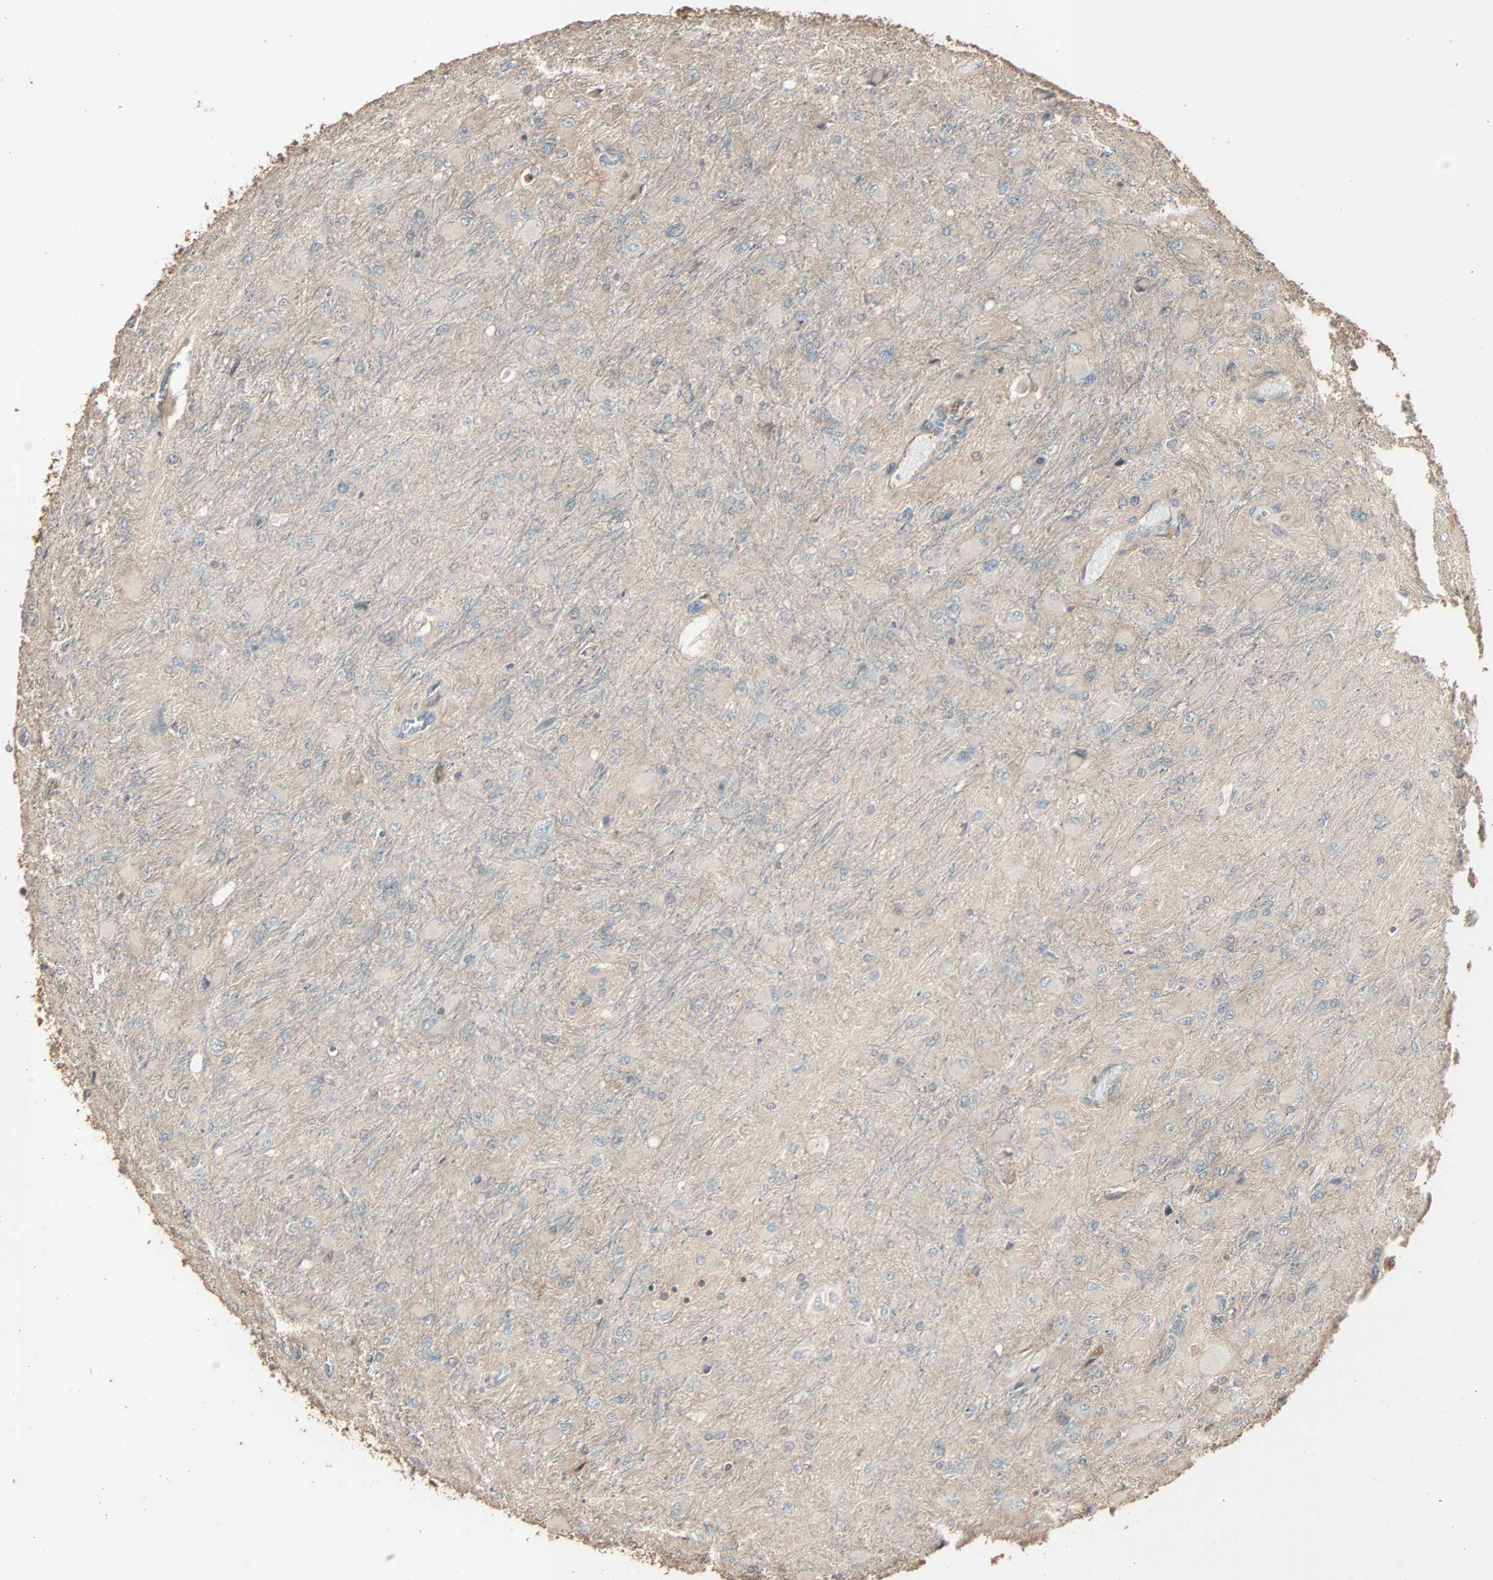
{"staining": {"intensity": "weak", "quantity": ">75%", "location": "cytoplasmic/membranous"}, "tissue": "glioma", "cell_type": "Tumor cells", "image_type": "cancer", "snomed": [{"axis": "morphology", "description": "Glioma, malignant, High grade"}, {"axis": "topography", "description": "Cerebral cortex"}], "caption": "Protein positivity by IHC reveals weak cytoplasmic/membranous staining in approximately >75% of tumor cells in malignant glioma (high-grade). Immunohistochemistry (ihc) stains the protein in brown and the nuclei are stained blue.", "gene": "CALCRL", "patient": {"sex": "female", "age": 36}}